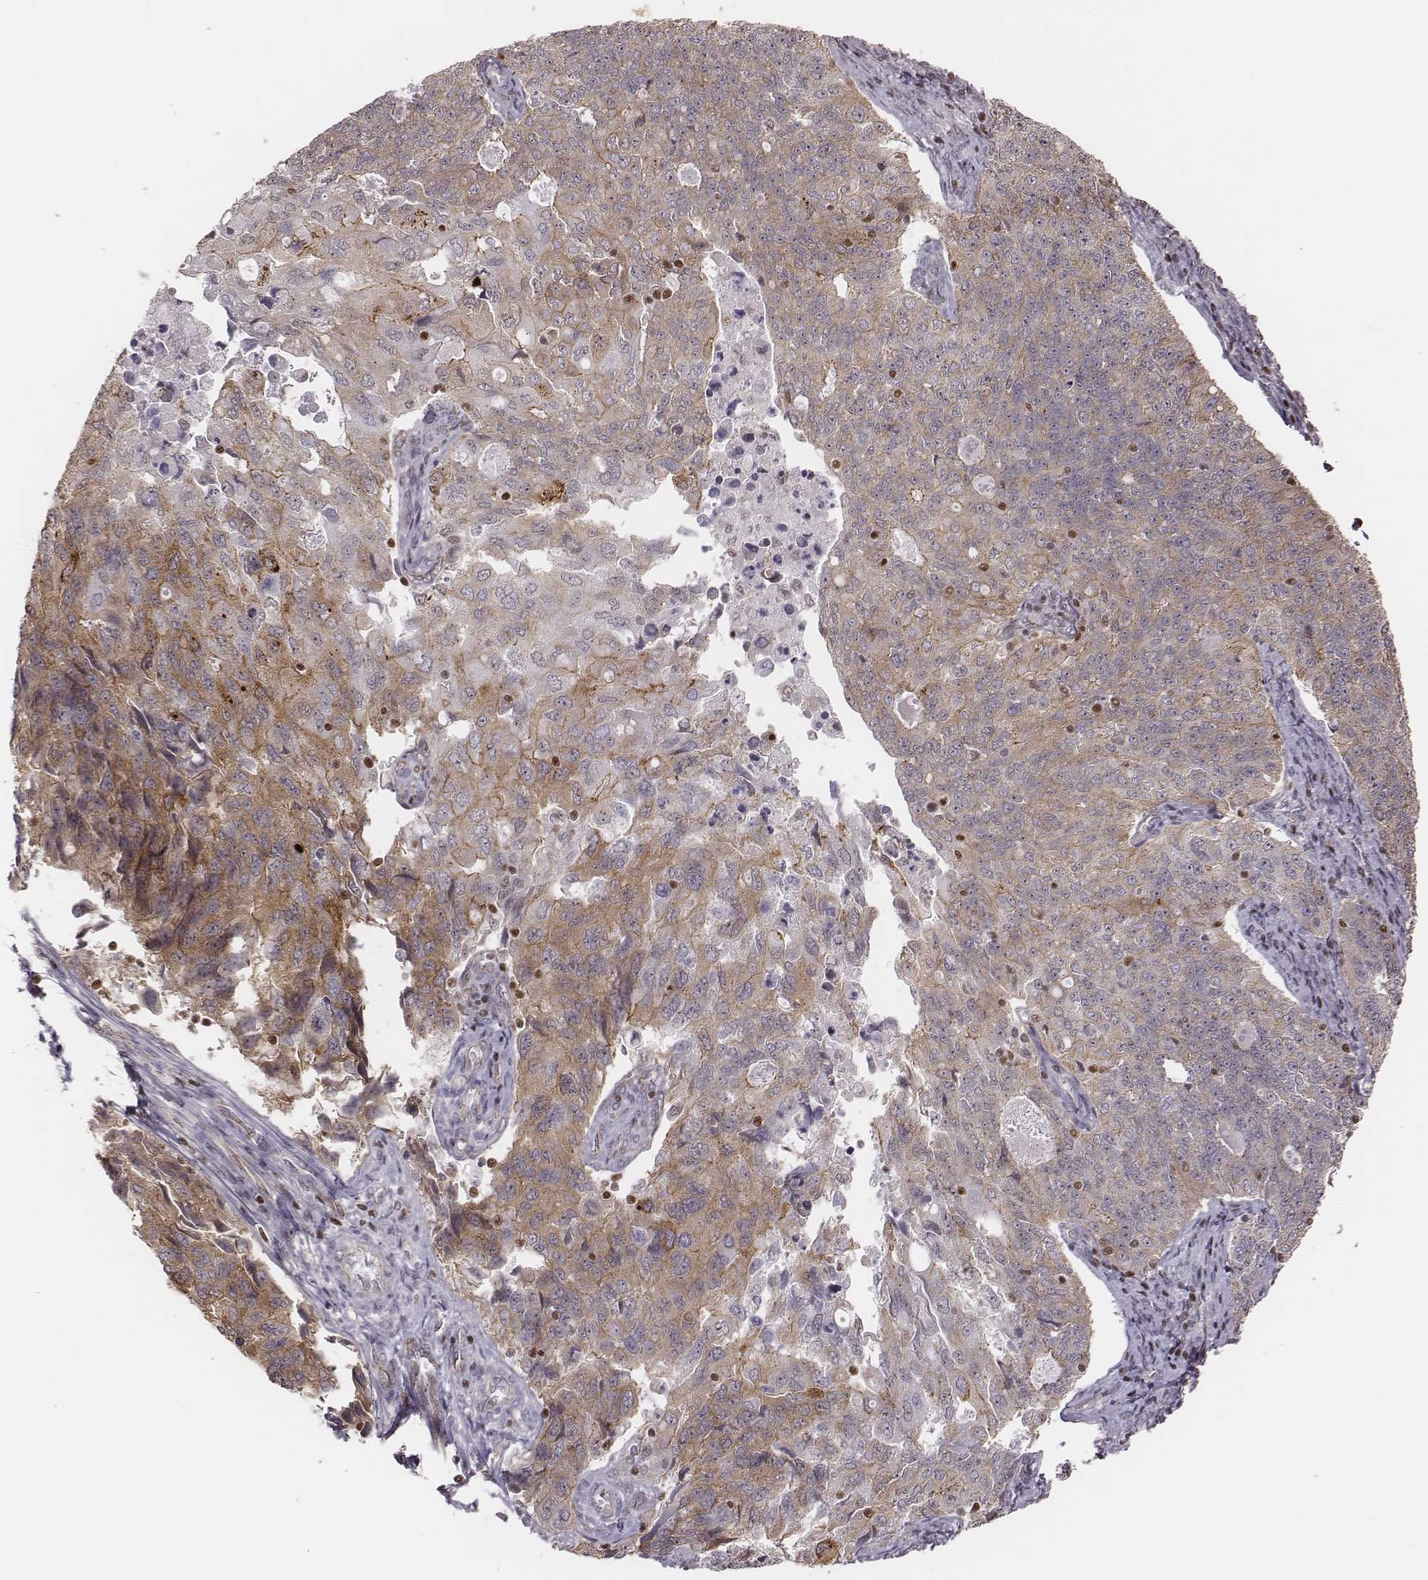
{"staining": {"intensity": "weak", "quantity": "<25%", "location": "cytoplasmic/membranous"}, "tissue": "endometrial cancer", "cell_type": "Tumor cells", "image_type": "cancer", "snomed": [{"axis": "morphology", "description": "Adenocarcinoma, NOS"}, {"axis": "topography", "description": "Endometrium"}], "caption": "Immunohistochemistry image of neoplastic tissue: human endometrial cancer (adenocarcinoma) stained with DAB shows no significant protein staining in tumor cells. (DAB immunohistochemistry, high magnification).", "gene": "WDR59", "patient": {"sex": "female", "age": 43}}